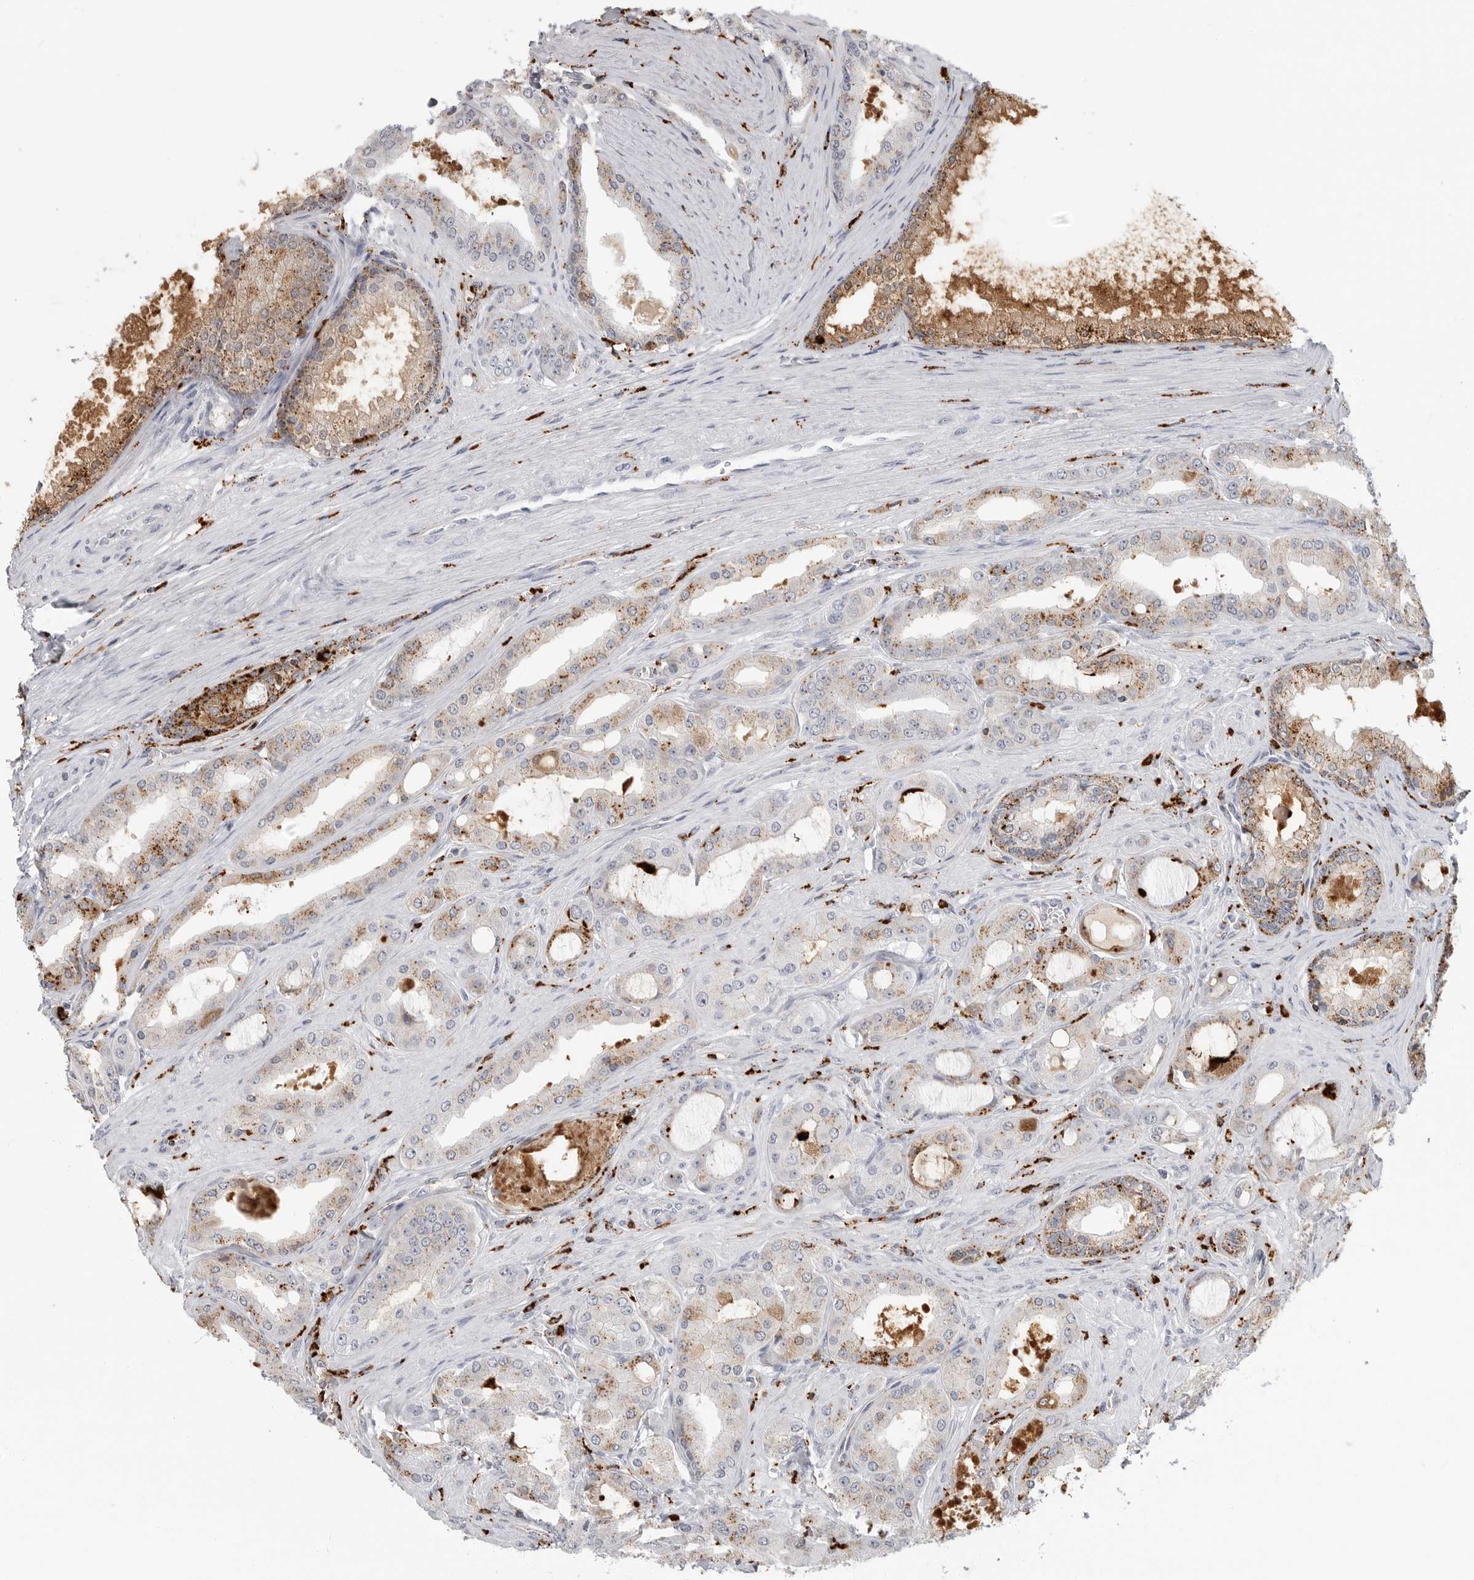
{"staining": {"intensity": "moderate", "quantity": "25%-75%", "location": "cytoplasmic/membranous"}, "tissue": "prostate cancer", "cell_type": "Tumor cells", "image_type": "cancer", "snomed": [{"axis": "morphology", "description": "Adenocarcinoma, High grade"}, {"axis": "topography", "description": "Prostate"}], "caption": "Immunohistochemistry histopathology image of prostate cancer stained for a protein (brown), which exhibits medium levels of moderate cytoplasmic/membranous staining in approximately 25%-75% of tumor cells.", "gene": "IFI30", "patient": {"sex": "male", "age": 60}}